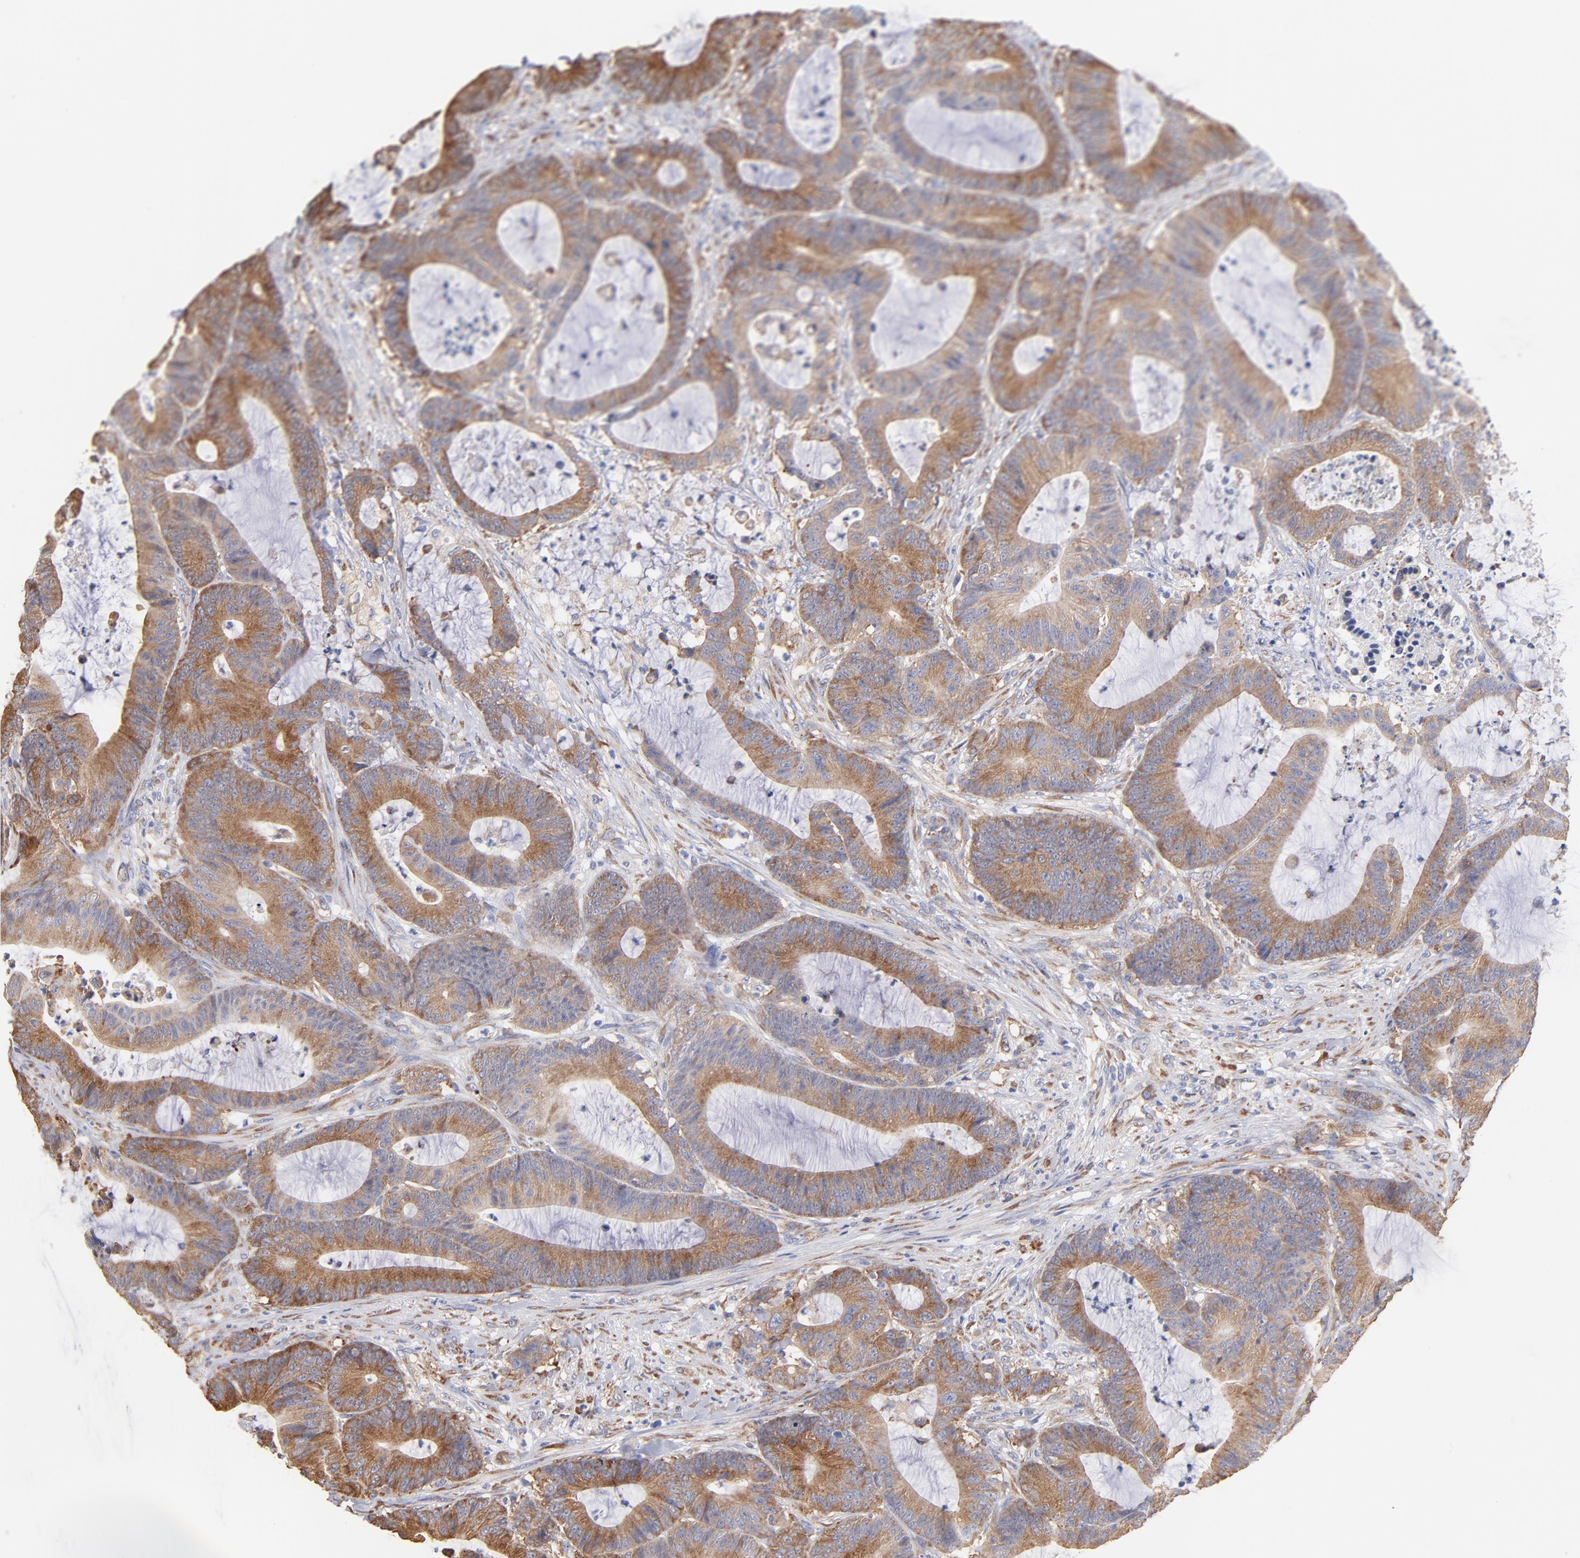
{"staining": {"intensity": "moderate", "quantity": ">75%", "location": "cytoplasmic/membranous"}, "tissue": "colorectal cancer", "cell_type": "Tumor cells", "image_type": "cancer", "snomed": [{"axis": "morphology", "description": "Adenocarcinoma, NOS"}, {"axis": "topography", "description": "Colon"}], "caption": "There is medium levels of moderate cytoplasmic/membranous expression in tumor cells of colorectal cancer (adenocarcinoma), as demonstrated by immunohistochemical staining (brown color).", "gene": "RPL9", "patient": {"sex": "female", "age": 84}}